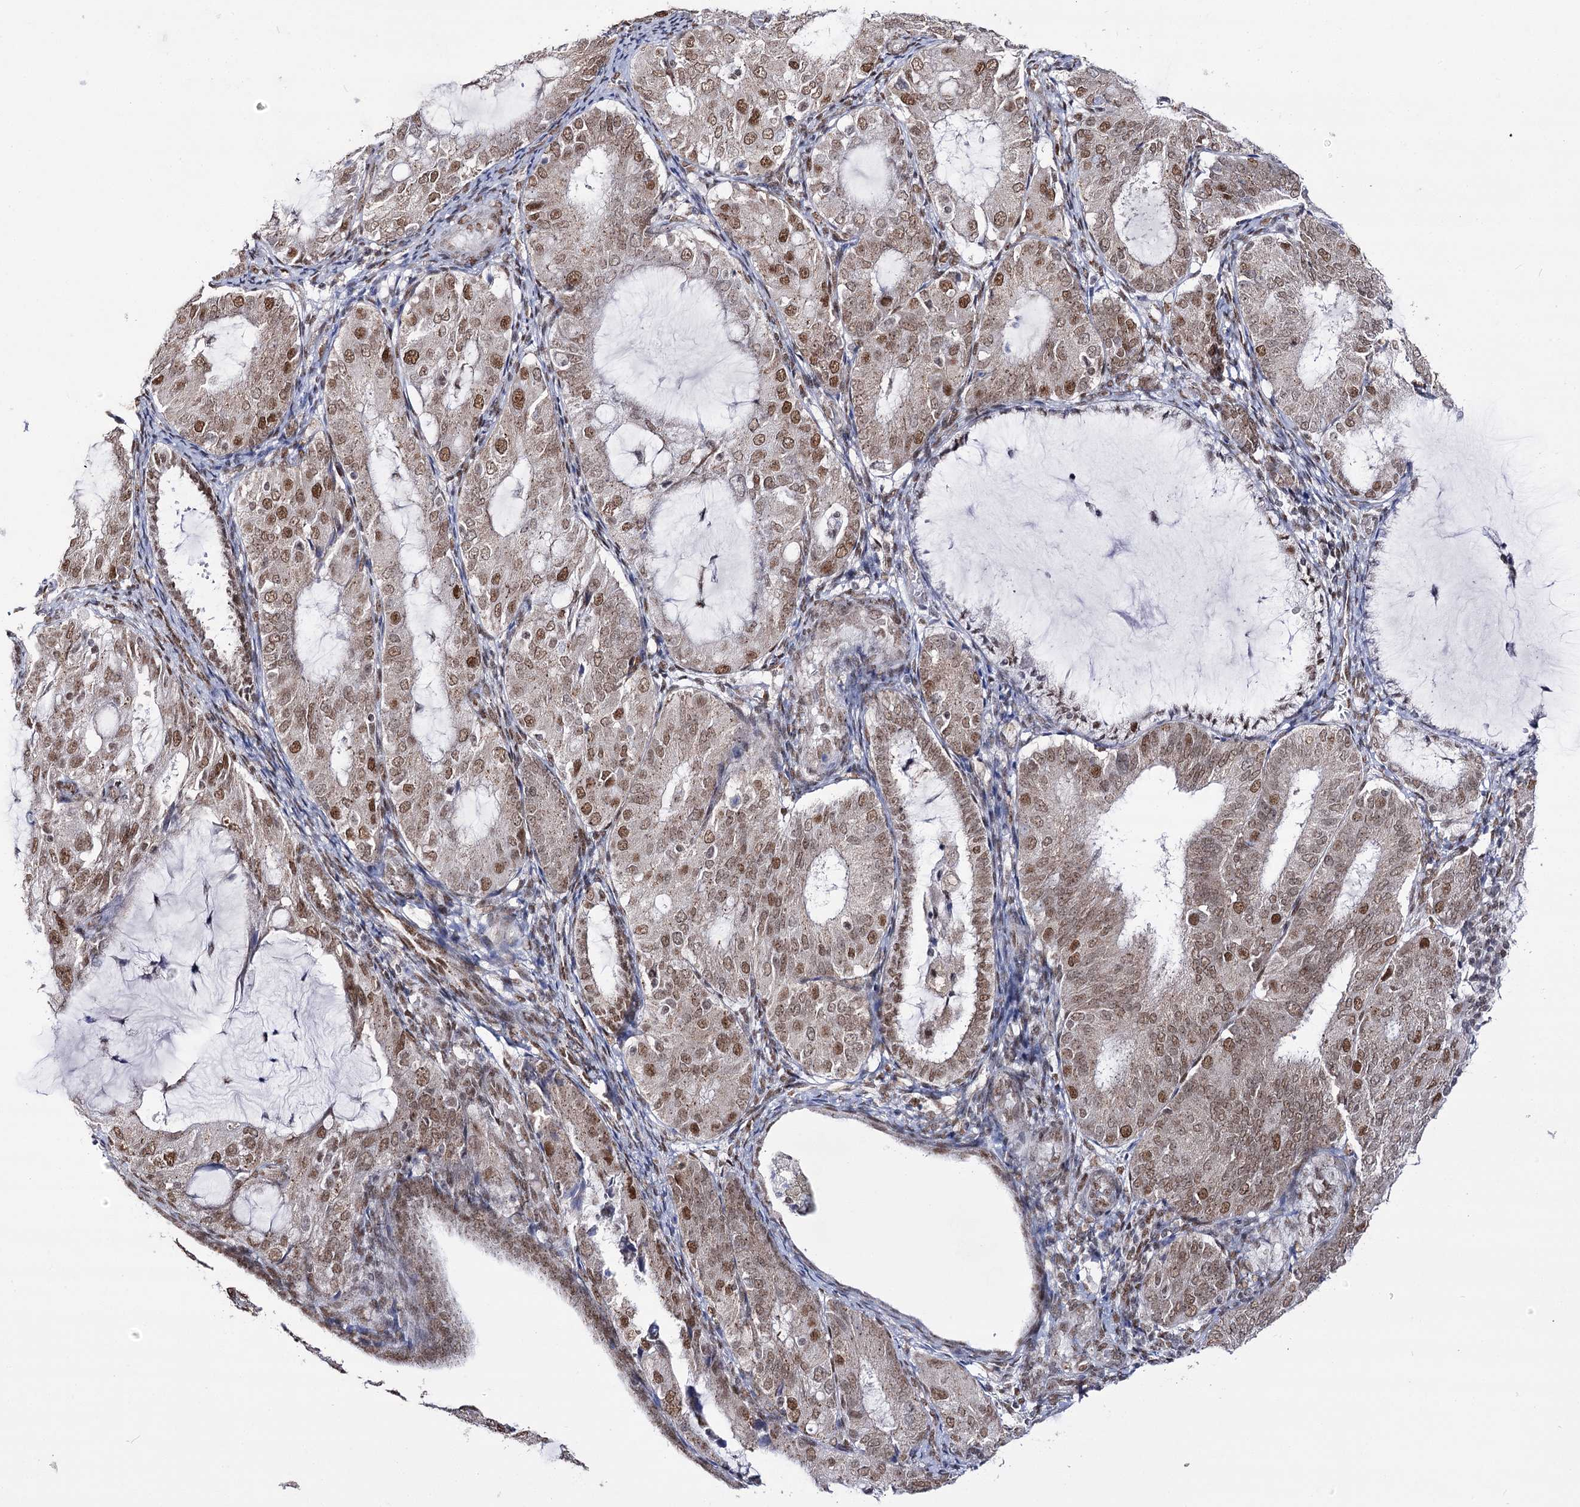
{"staining": {"intensity": "moderate", "quantity": ">75%", "location": "nuclear"}, "tissue": "endometrial cancer", "cell_type": "Tumor cells", "image_type": "cancer", "snomed": [{"axis": "morphology", "description": "Adenocarcinoma, NOS"}, {"axis": "topography", "description": "Endometrium"}], "caption": "A photomicrograph of human endometrial cancer (adenocarcinoma) stained for a protein reveals moderate nuclear brown staining in tumor cells.", "gene": "VGLL4", "patient": {"sex": "female", "age": 81}}